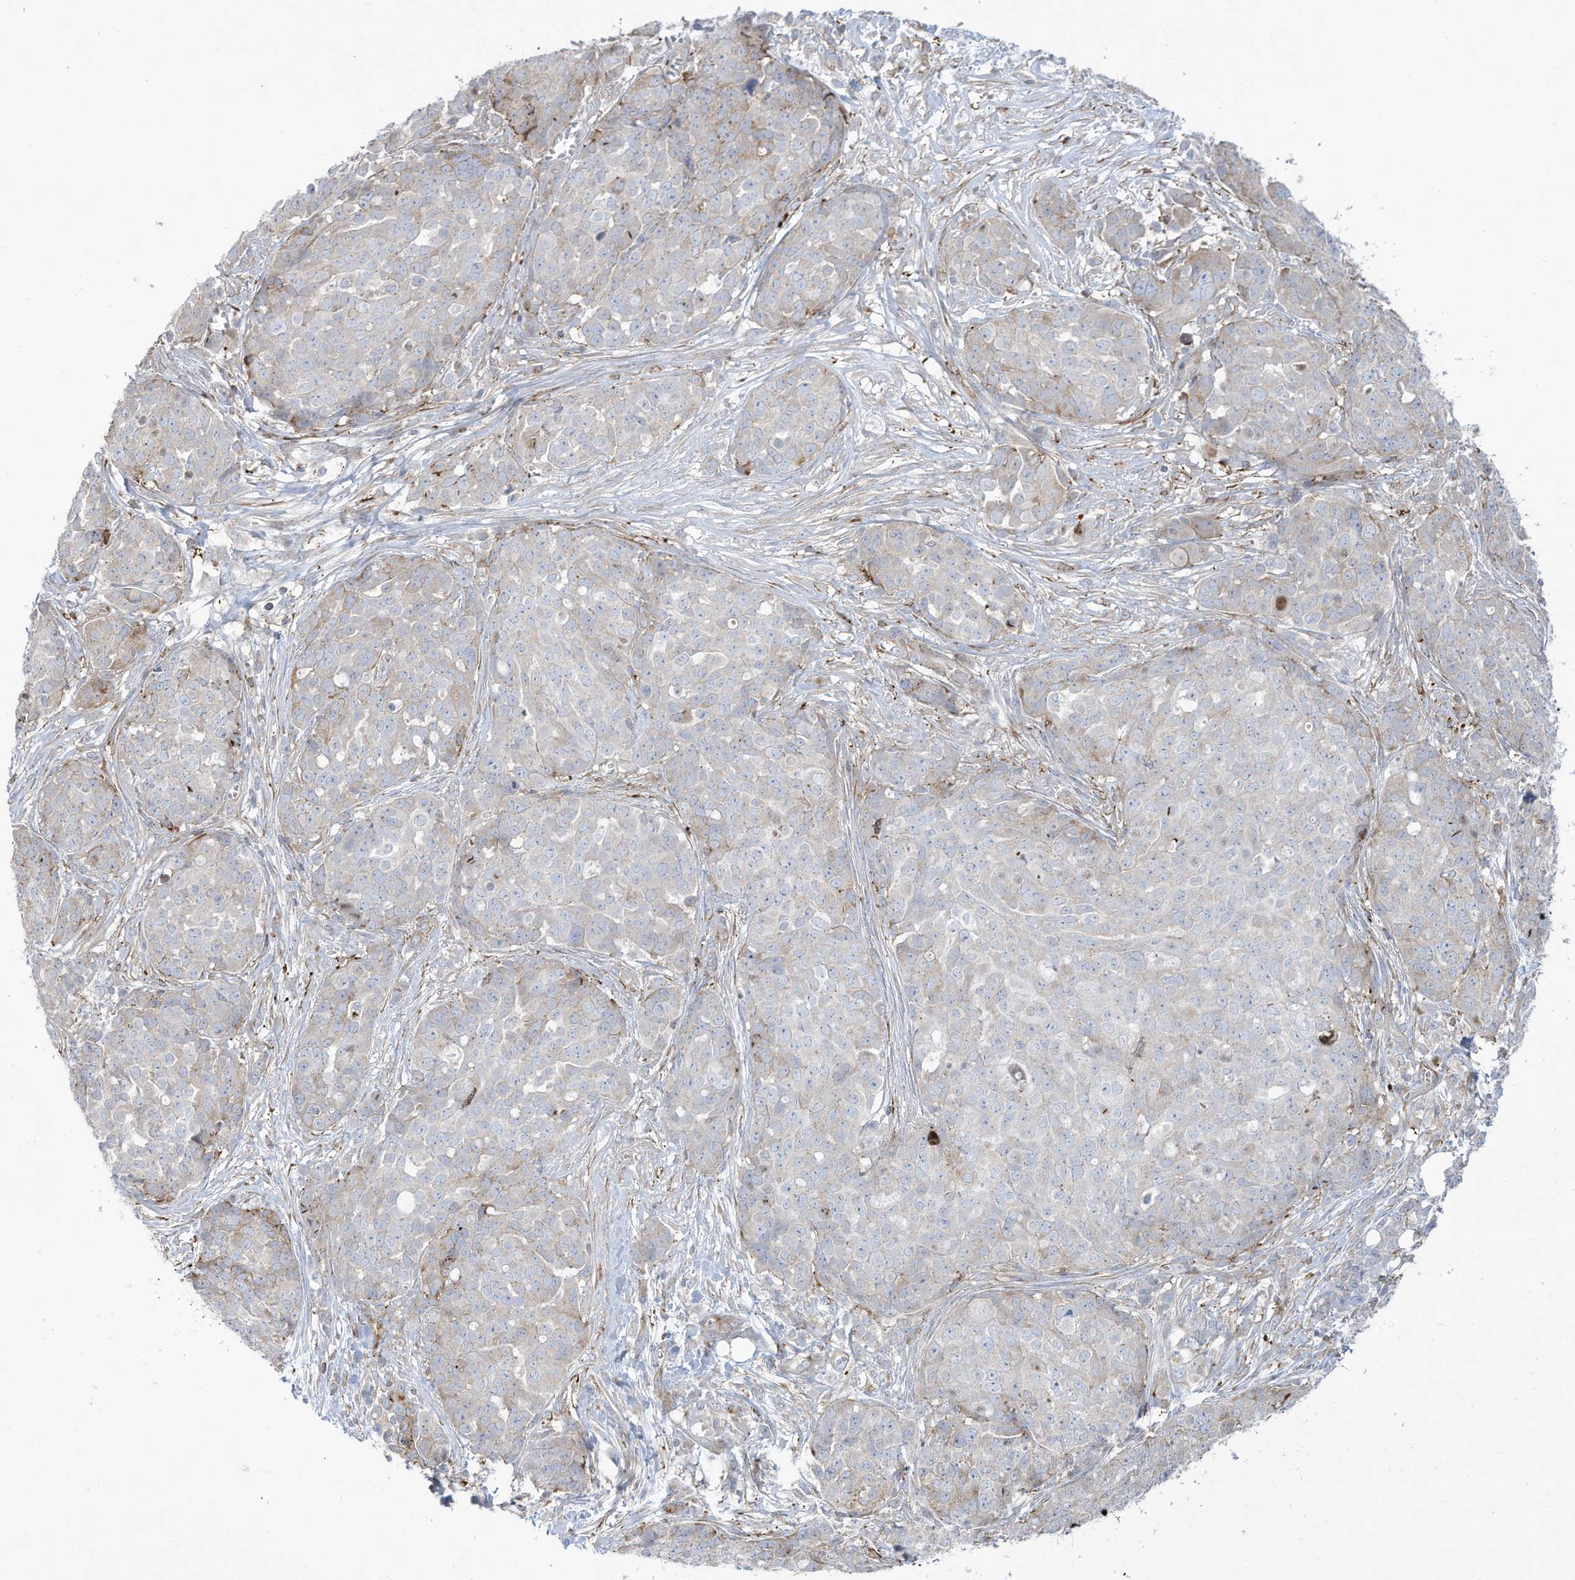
{"staining": {"intensity": "weak", "quantity": "<25%", "location": "cytoplasmic/membranous"}, "tissue": "ovarian cancer", "cell_type": "Tumor cells", "image_type": "cancer", "snomed": [{"axis": "morphology", "description": "Cystadenocarcinoma, serous, NOS"}, {"axis": "topography", "description": "Soft tissue"}, {"axis": "topography", "description": "Ovary"}], "caption": "Immunohistochemical staining of human ovarian cancer (serous cystadenocarcinoma) exhibits no significant positivity in tumor cells.", "gene": "THNSL2", "patient": {"sex": "female", "age": 57}}